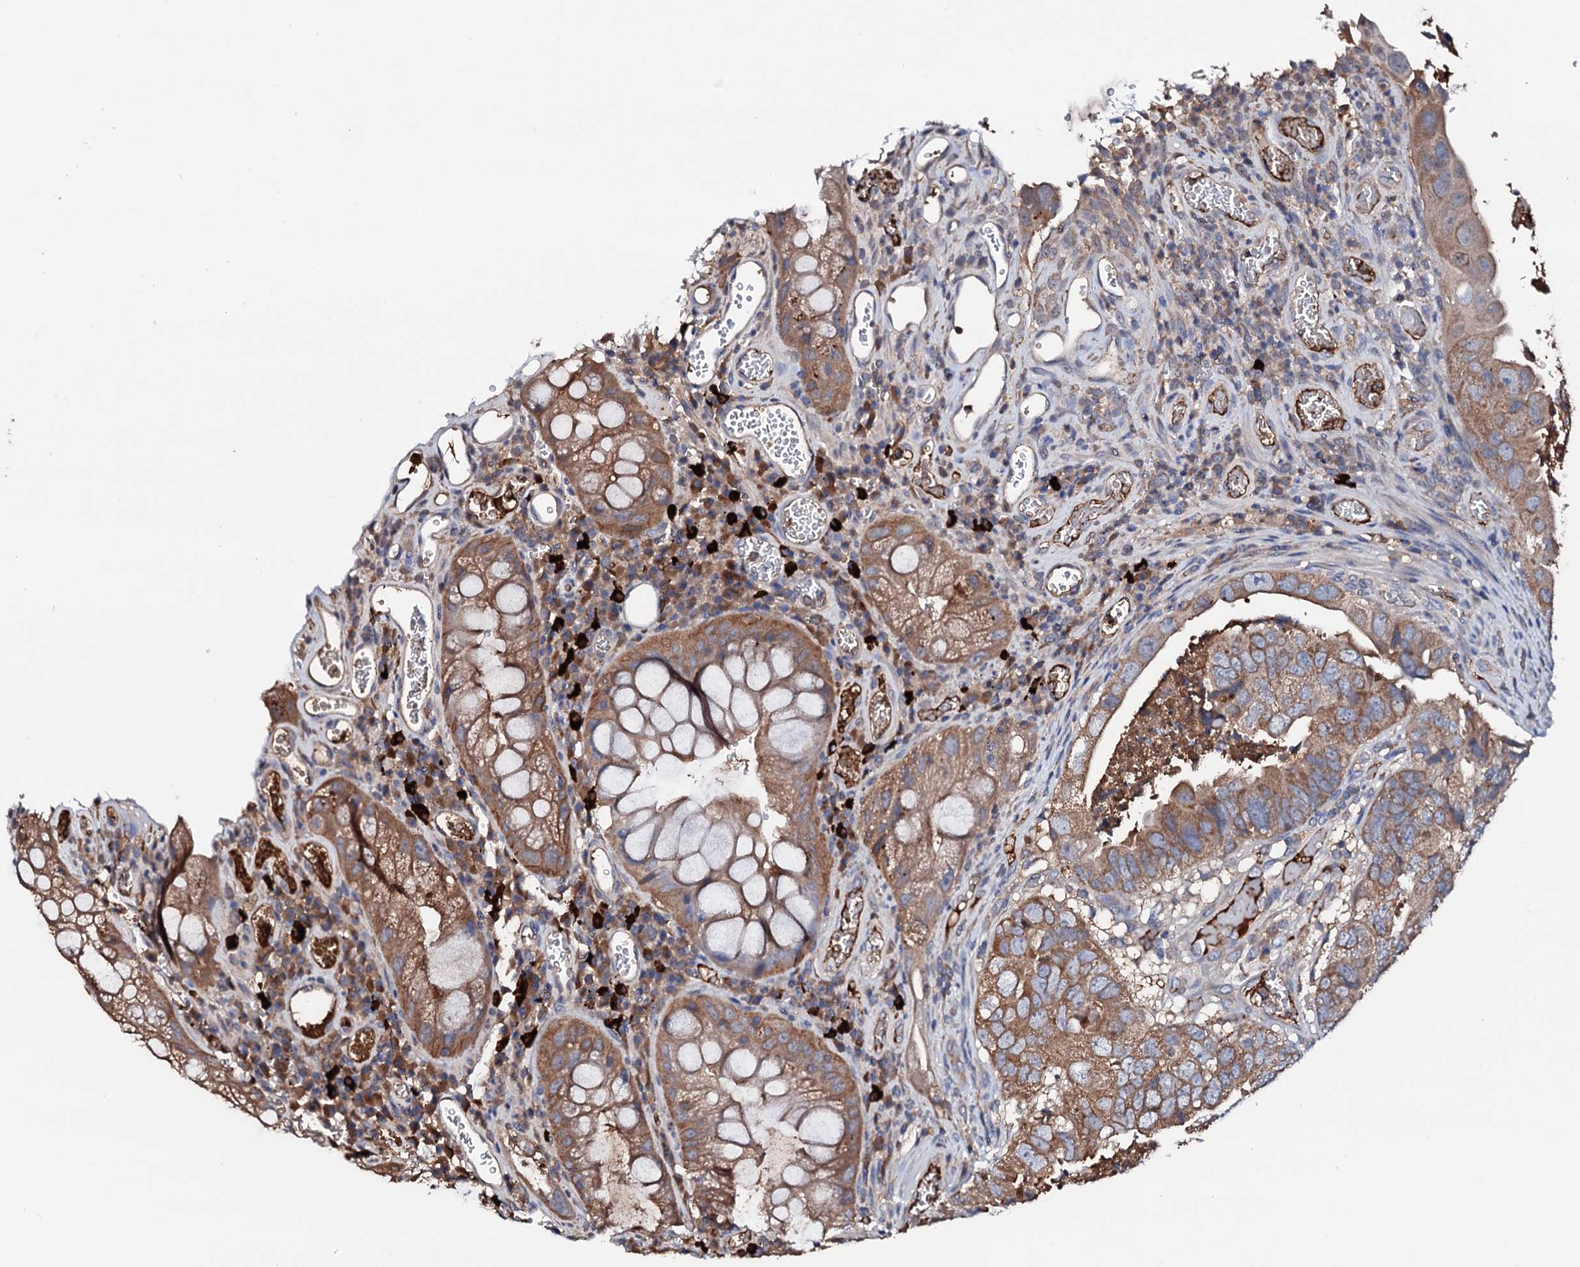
{"staining": {"intensity": "moderate", "quantity": ">75%", "location": "cytoplasmic/membranous"}, "tissue": "colorectal cancer", "cell_type": "Tumor cells", "image_type": "cancer", "snomed": [{"axis": "morphology", "description": "Adenocarcinoma, NOS"}, {"axis": "topography", "description": "Rectum"}], "caption": "This micrograph demonstrates colorectal adenocarcinoma stained with immunohistochemistry (IHC) to label a protein in brown. The cytoplasmic/membranous of tumor cells show moderate positivity for the protein. Nuclei are counter-stained blue.", "gene": "TCAF2", "patient": {"sex": "male", "age": 63}}